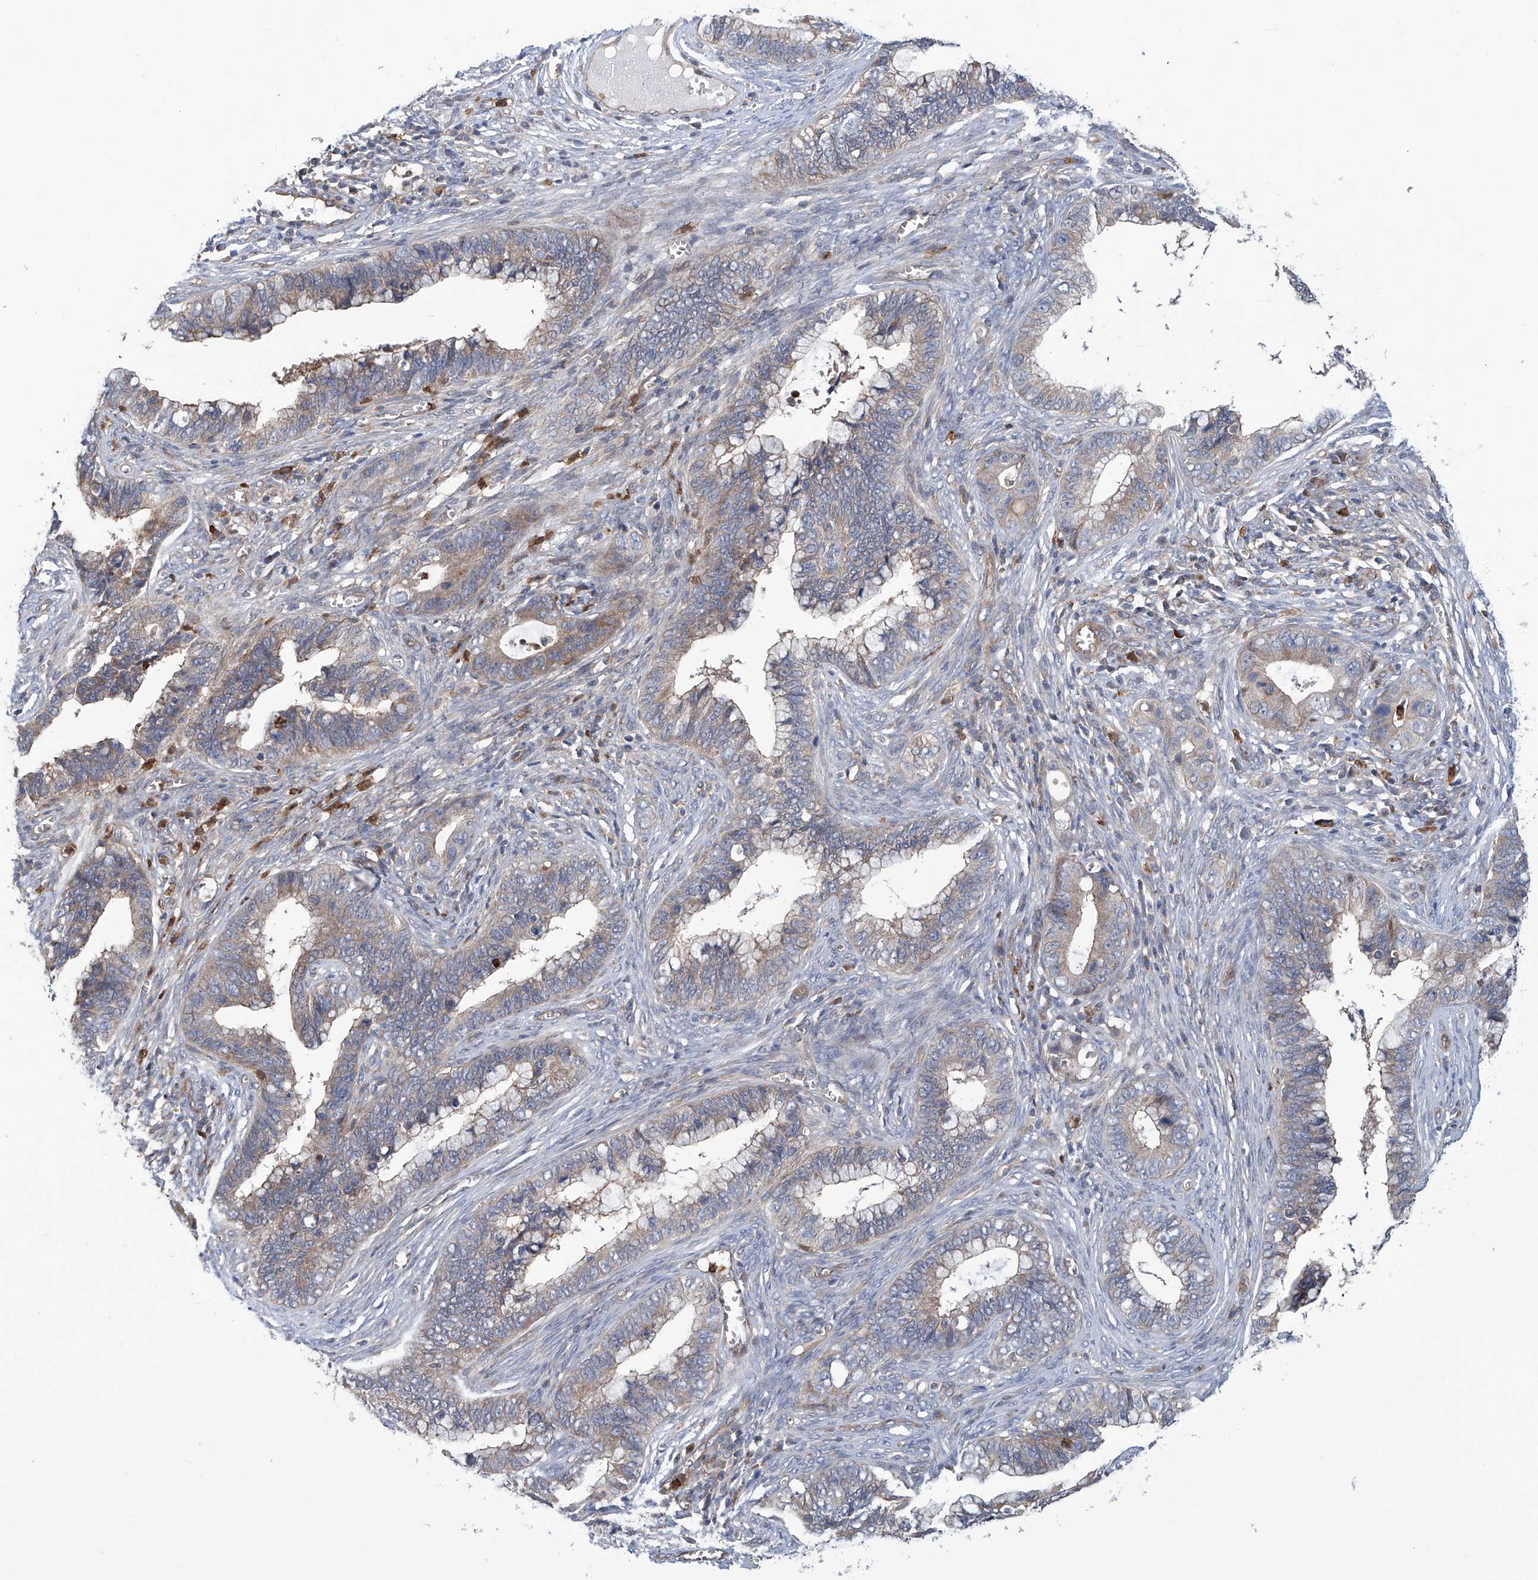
{"staining": {"intensity": "weak", "quantity": "<25%", "location": "cytoplasmic/membranous"}, "tissue": "cervical cancer", "cell_type": "Tumor cells", "image_type": "cancer", "snomed": [{"axis": "morphology", "description": "Adenocarcinoma, NOS"}, {"axis": "topography", "description": "Cervix"}], "caption": "Cervical cancer (adenocarcinoma) was stained to show a protein in brown. There is no significant staining in tumor cells.", "gene": "EIF2D", "patient": {"sex": "female", "age": 44}}